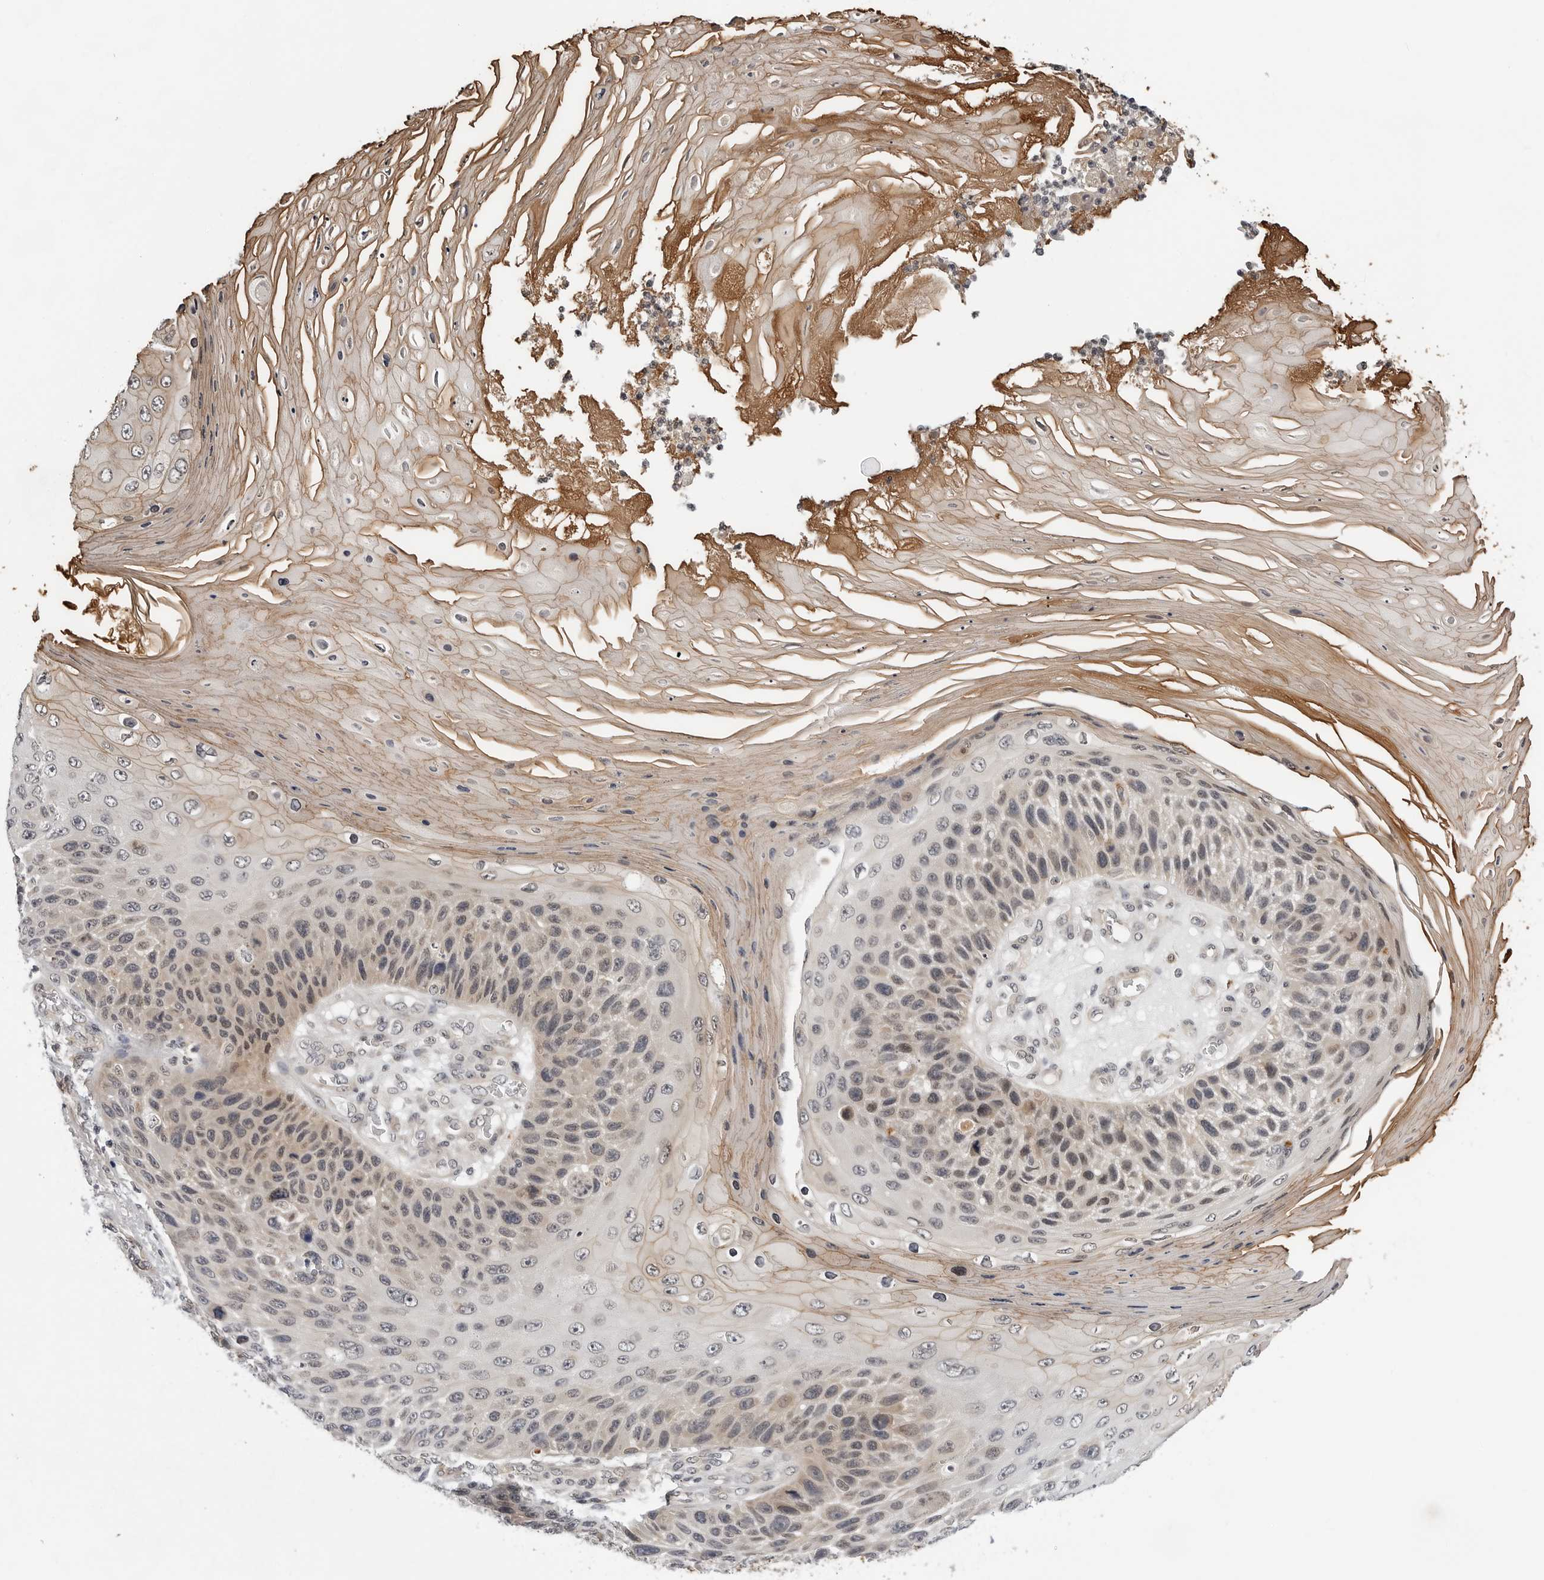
{"staining": {"intensity": "weak", "quantity": "<25%", "location": "cytoplasmic/membranous"}, "tissue": "skin cancer", "cell_type": "Tumor cells", "image_type": "cancer", "snomed": [{"axis": "morphology", "description": "Squamous cell carcinoma, NOS"}, {"axis": "topography", "description": "Skin"}], "caption": "The micrograph reveals no staining of tumor cells in skin squamous cell carcinoma. (DAB (3,3'-diaminobenzidine) immunohistochemistry visualized using brightfield microscopy, high magnification).", "gene": "KIAA1614", "patient": {"sex": "female", "age": 88}}